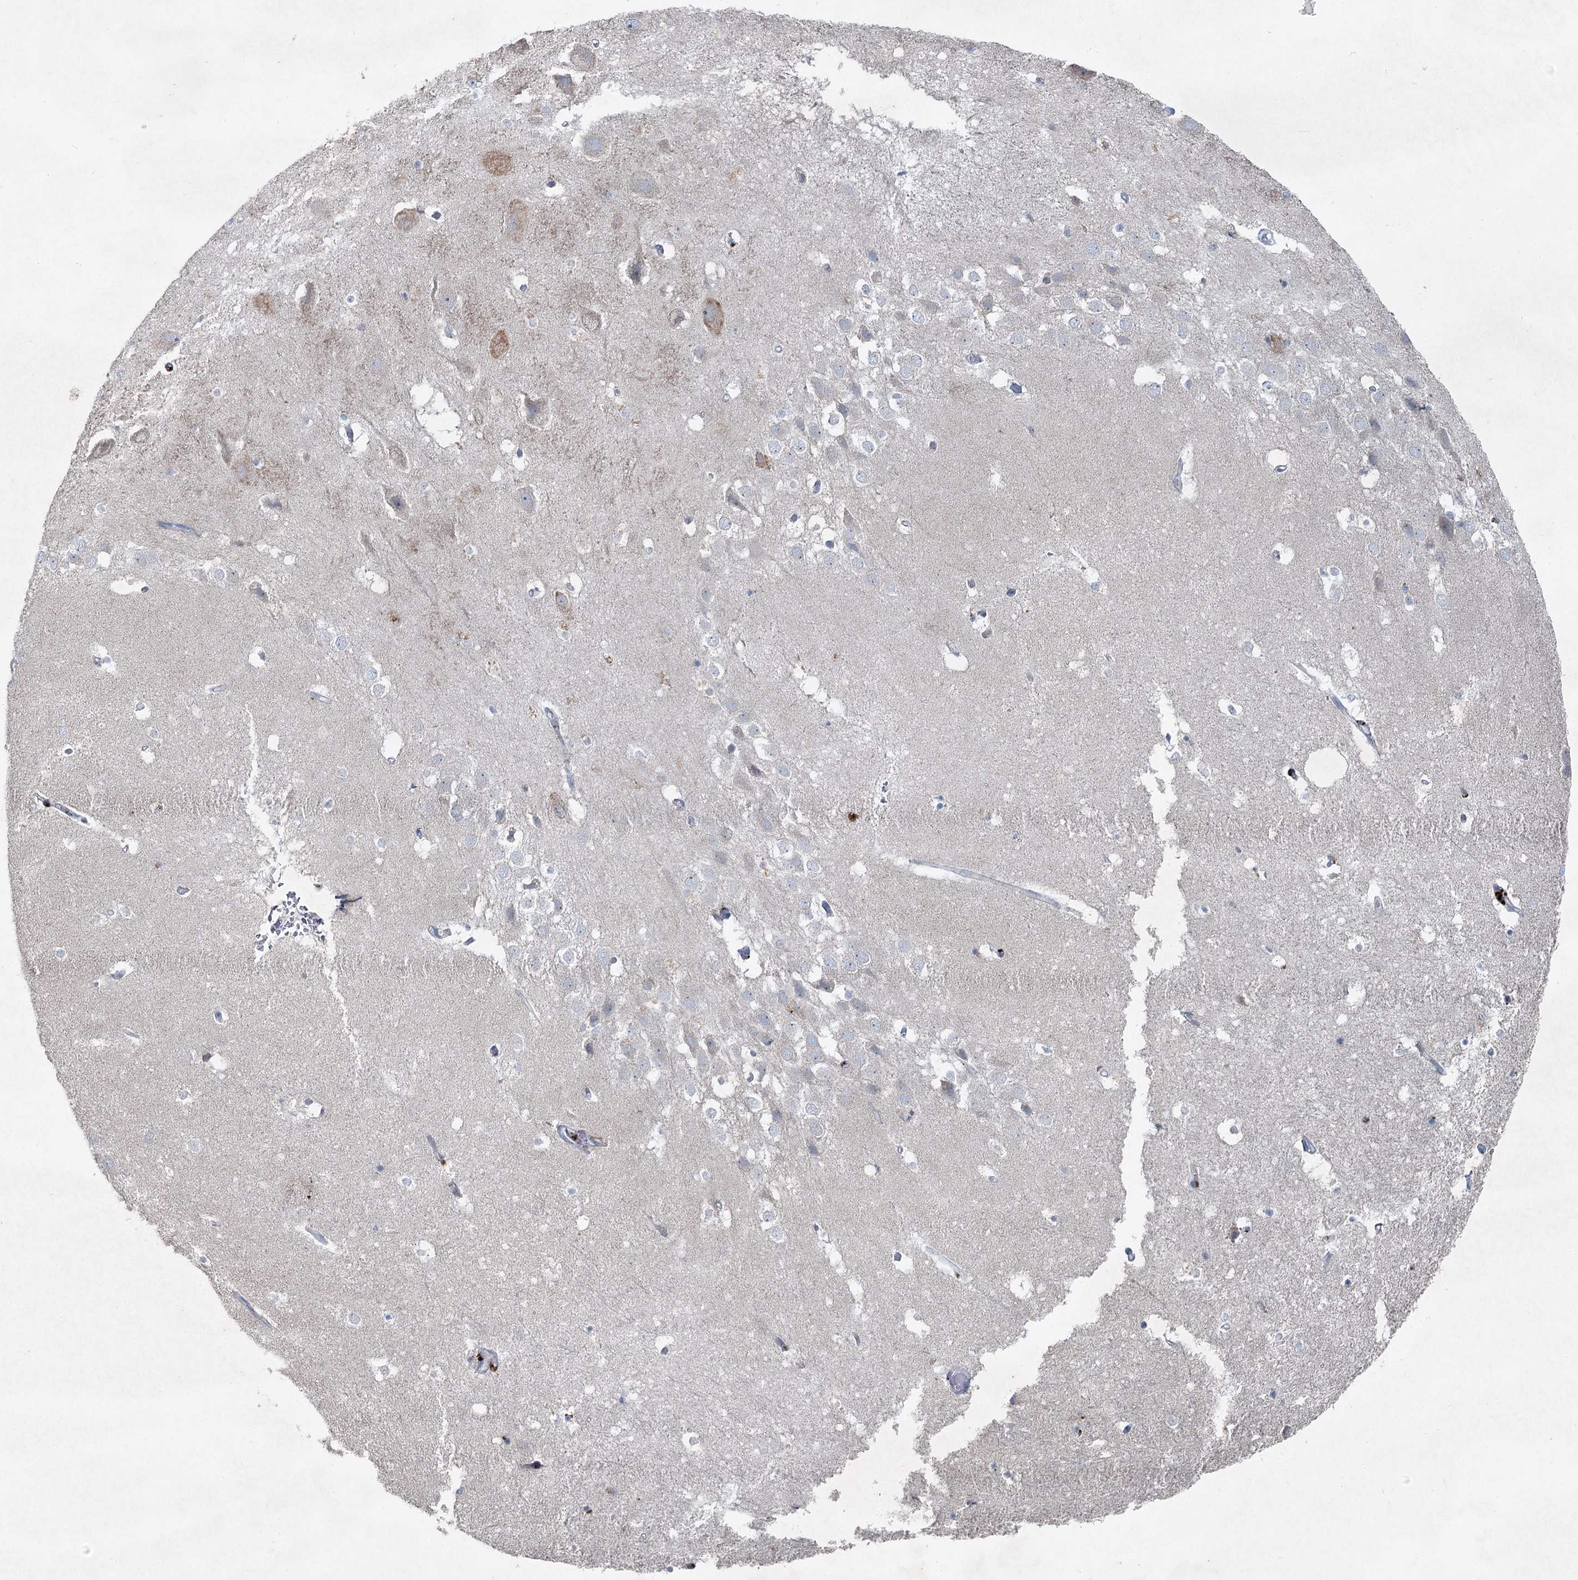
{"staining": {"intensity": "negative", "quantity": "none", "location": "none"}, "tissue": "hippocampus", "cell_type": "Glial cells", "image_type": "normal", "snomed": [{"axis": "morphology", "description": "Normal tissue, NOS"}, {"axis": "topography", "description": "Hippocampus"}], "caption": "IHC histopathology image of normal human hippocampus stained for a protein (brown), which exhibits no expression in glial cells.", "gene": "ENSG00000285330", "patient": {"sex": "female", "age": 52}}